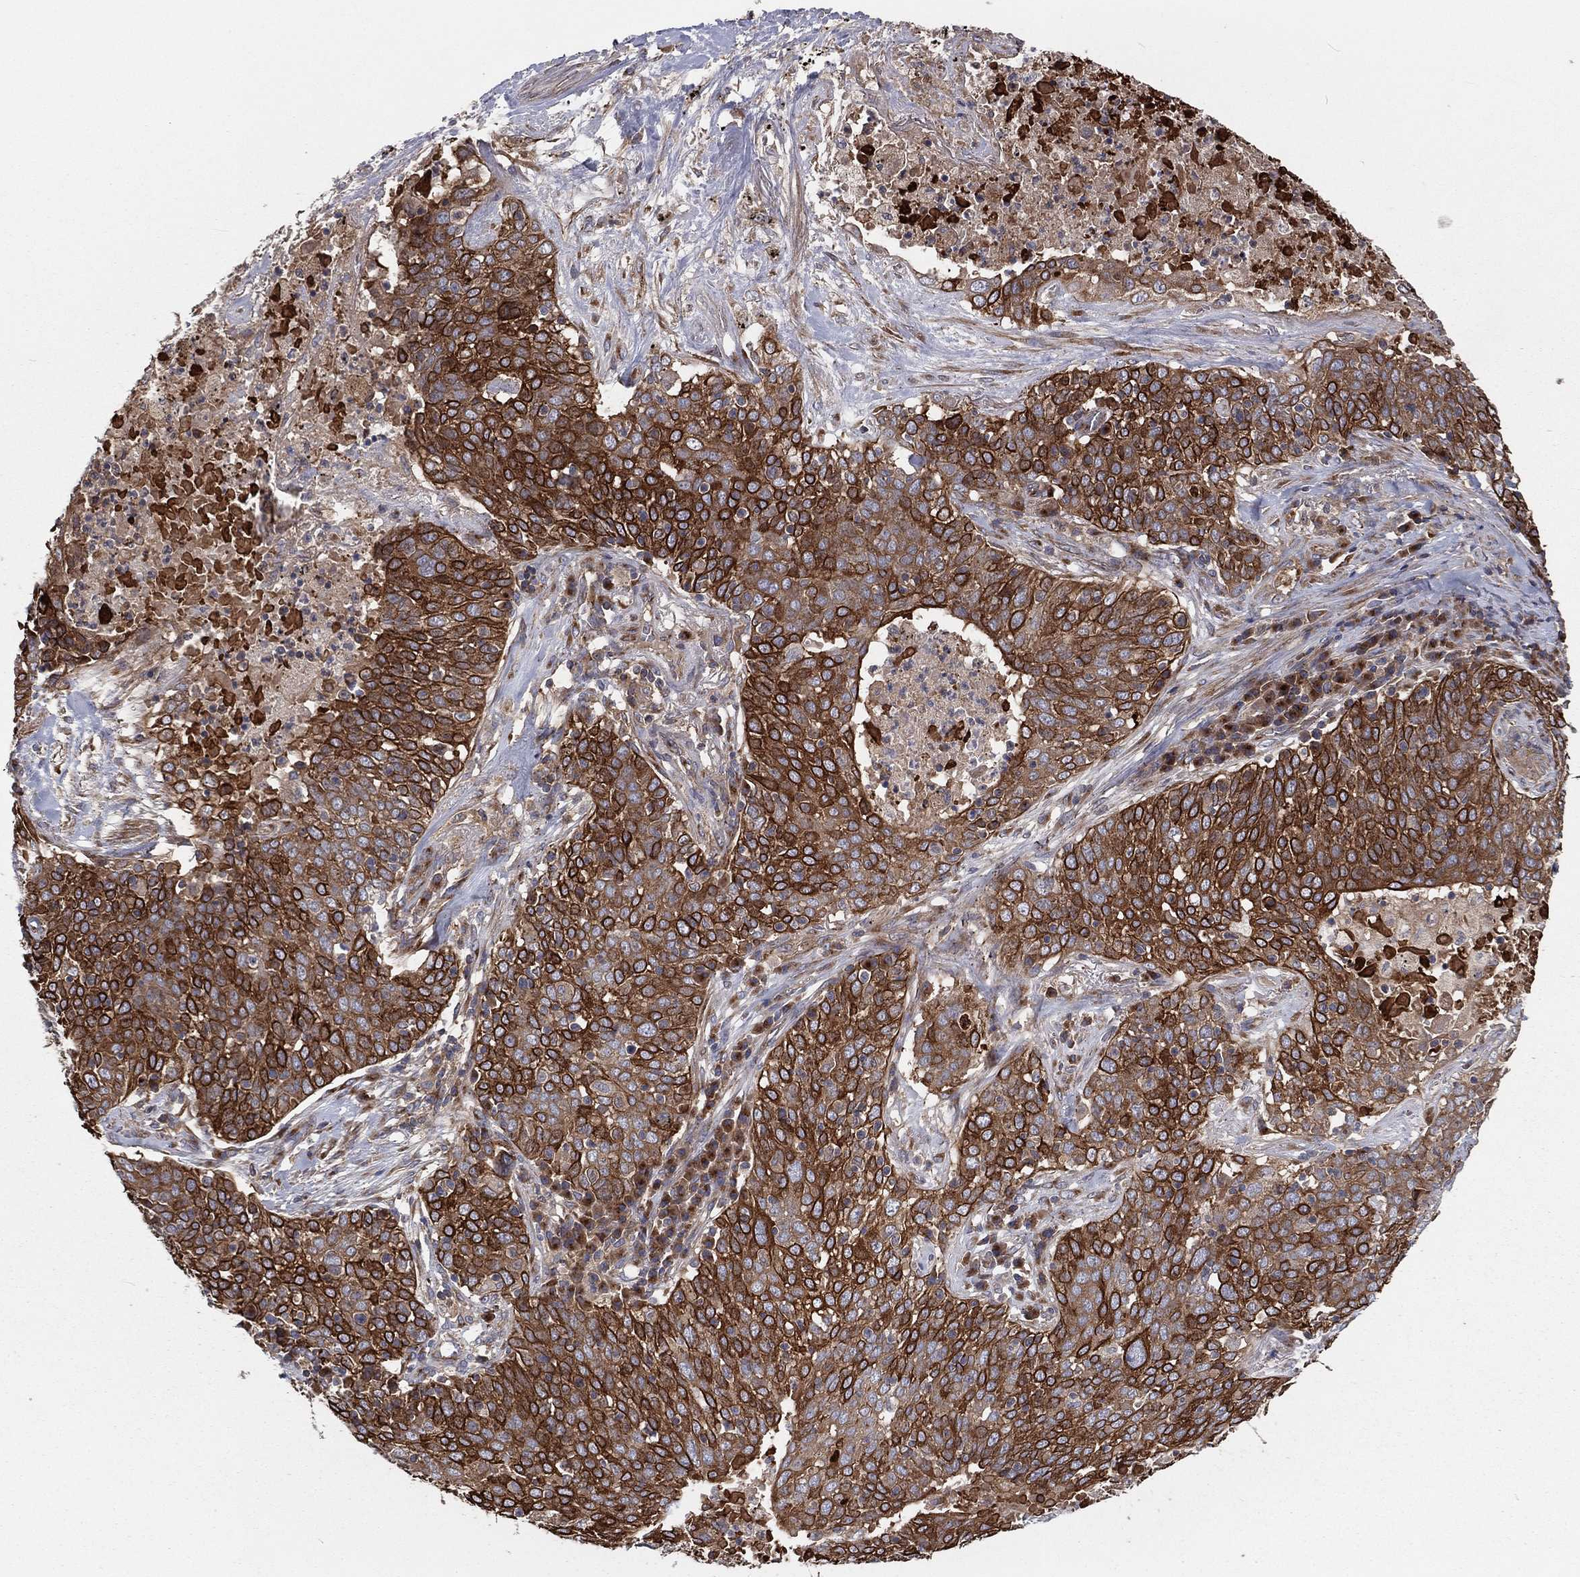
{"staining": {"intensity": "strong", "quantity": ">75%", "location": "cytoplasmic/membranous"}, "tissue": "lung cancer", "cell_type": "Tumor cells", "image_type": "cancer", "snomed": [{"axis": "morphology", "description": "Squamous cell carcinoma, NOS"}, {"axis": "topography", "description": "Lung"}], "caption": "Lung cancer (squamous cell carcinoma) stained with a protein marker demonstrates strong staining in tumor cells.", "gene": "EIF2B5", "patient": {"sex": "male", "age": 82}}